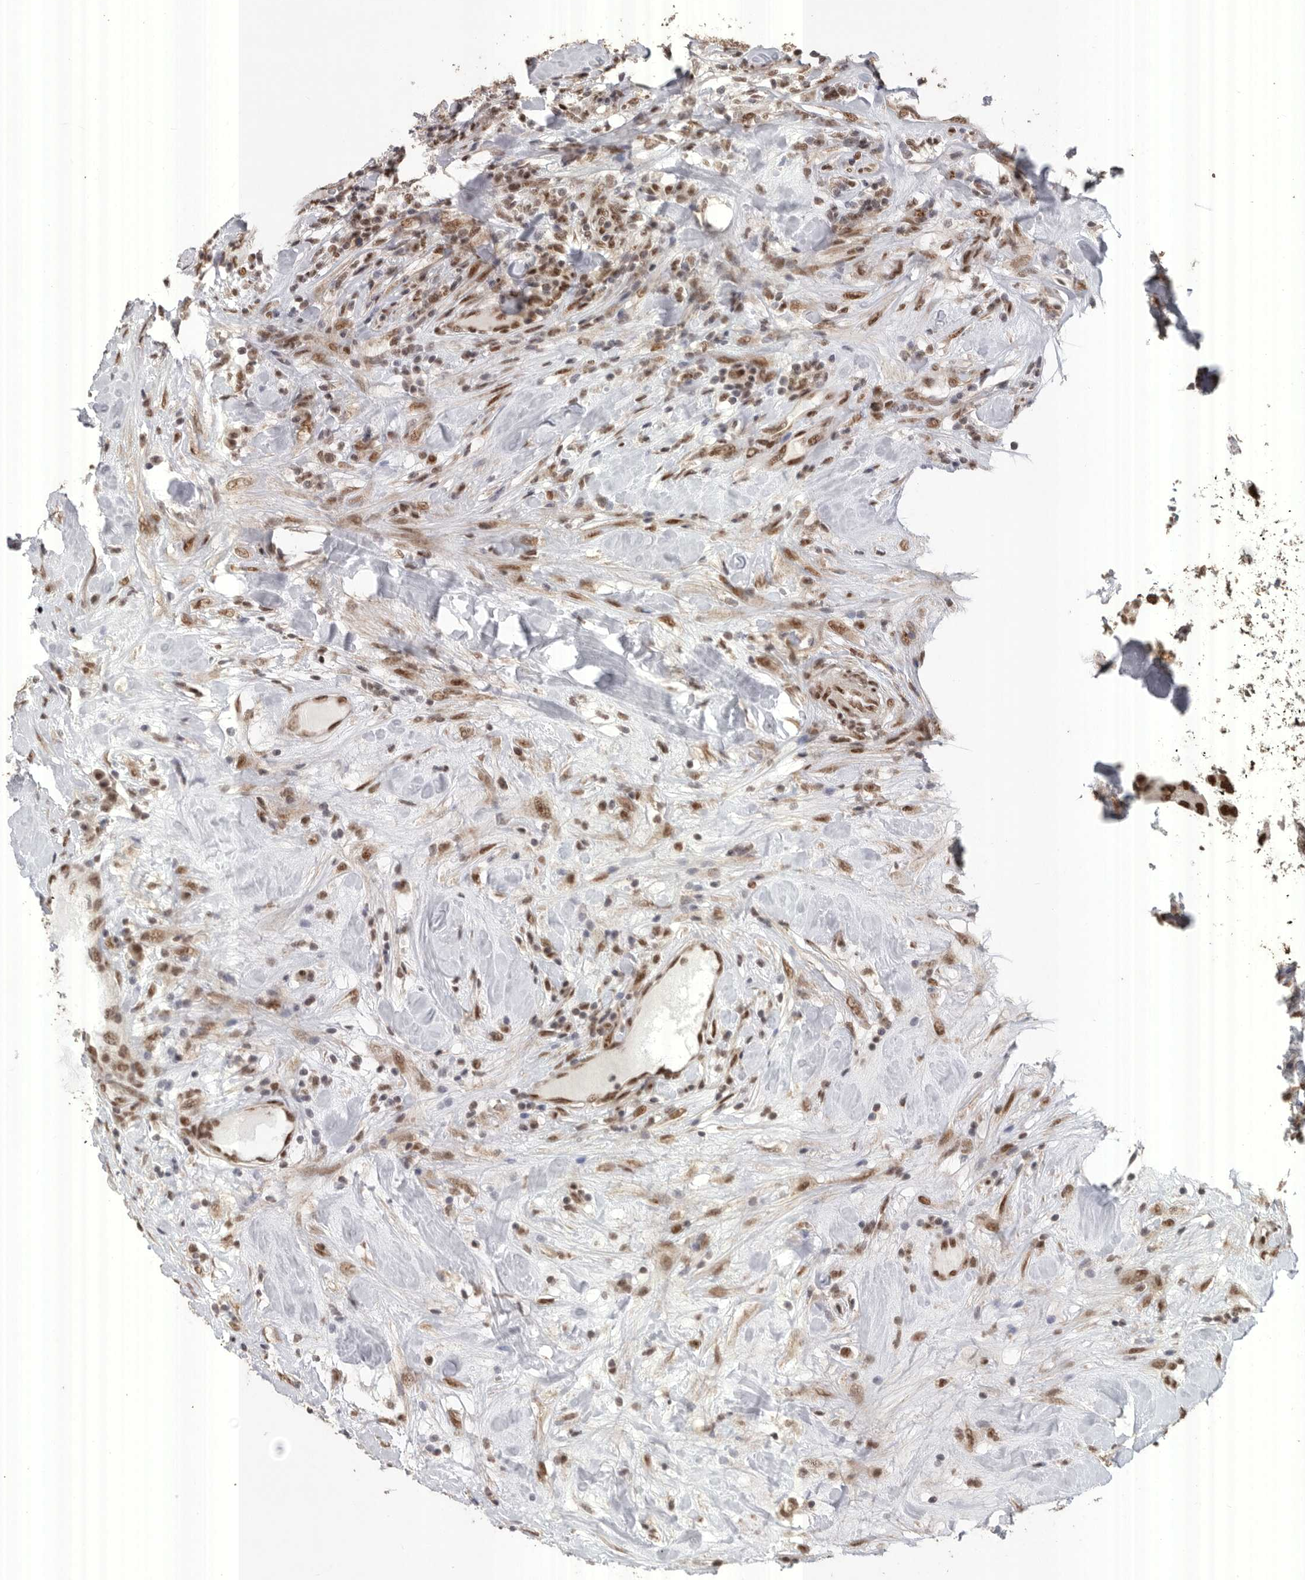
{"staining": {"intensity": "strong", "quantity": ">75%", "location": "nuclear"}, "tissue": "breast cancer", "cell_type": "Tumor cells", "image_type": "cancer", "snomed": [{"axis": "morphology", "description": "Duct carcinoma"}, {"axis": "topography", "description": "Breast"}], "caption": "Protein staining shows strong nuclear expression in about >75% of tumor cells in invasive ductal carcinoma (breast).", "gene": "PPP1R10", "patient": {"sex": "female", "age": 37}}